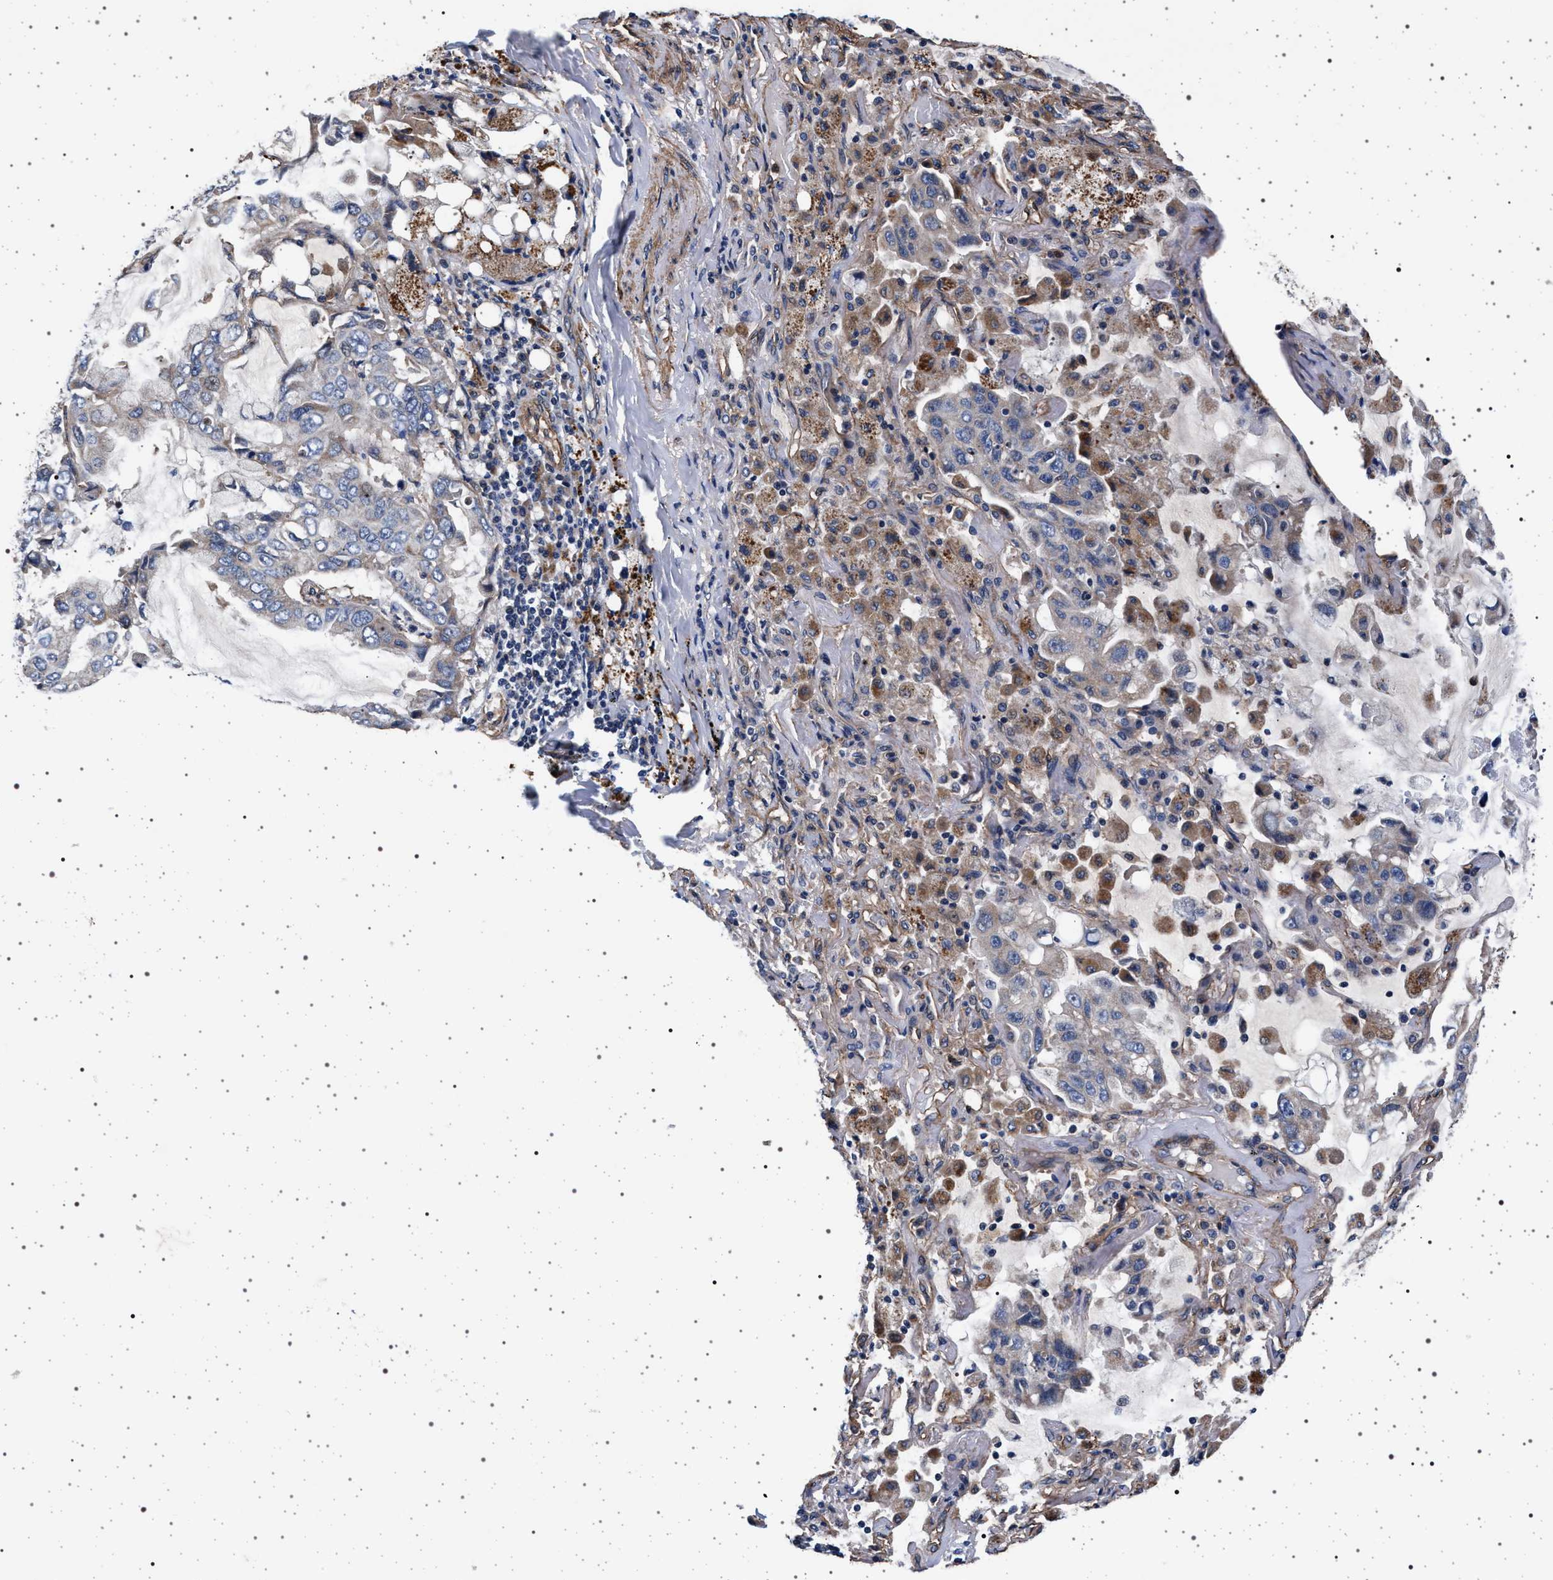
{"staining": {"intensity": "weak", "quantity": "25%-75%", "location": "cytoplasmic/membranous"}, "tissue": "lung cancer", "cell_type": "Tumor cells", "image_type": "cancer", "snomed": [{"axis": "morphology", "description": "Adenocarcinoma, NOS"}, {"axis": "topography", "description": "Lung"}], "caption": "There is low levels of weak cytoplasmic/membranous positivity in tumor cells of lung cancer (adenocarcinoma), as demonstrated by immunohistochemical staining (brown color).", "gene": "KCNK6", "patient": {"sex": "male", "age": 64}}